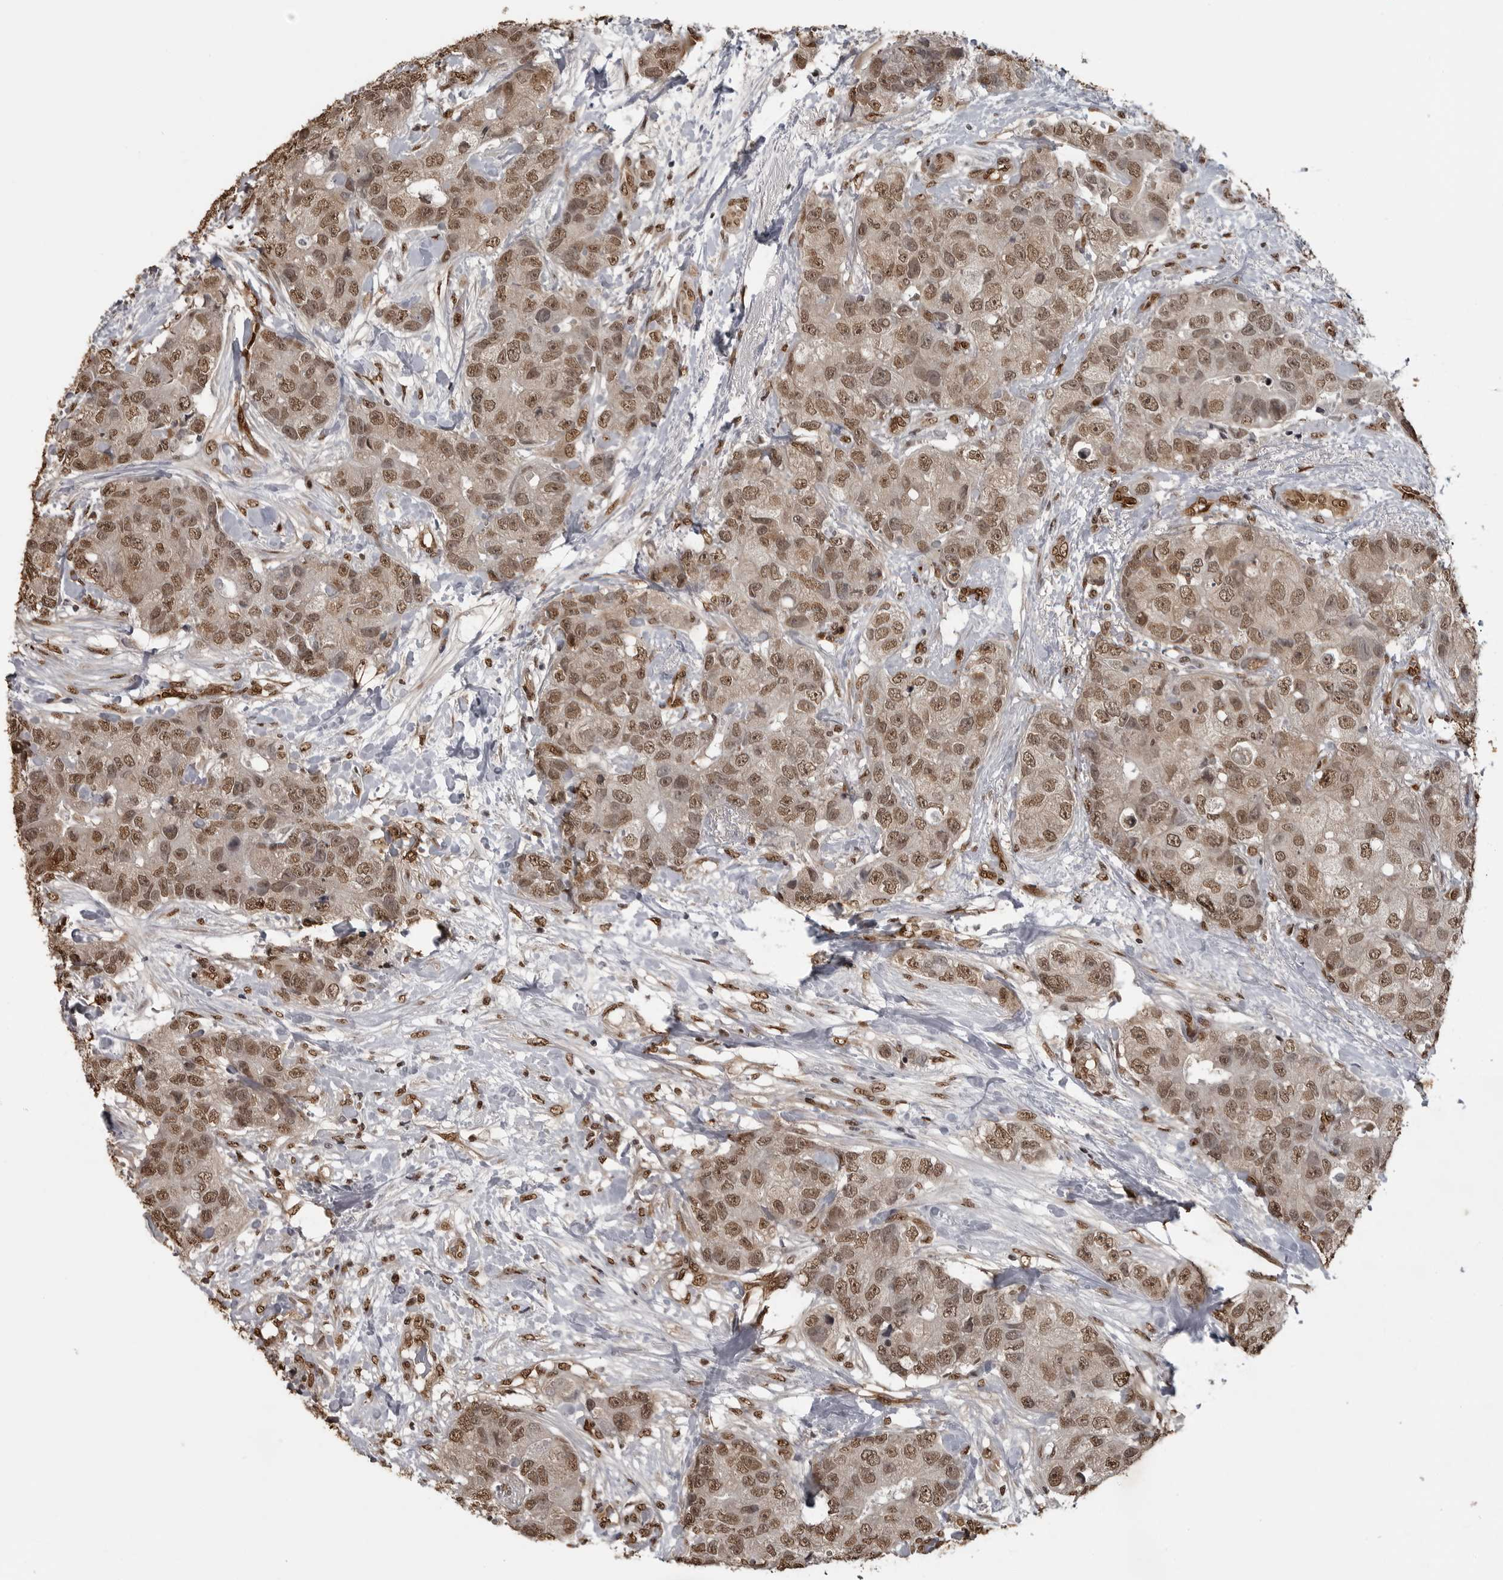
{"staining": {"intensity": "moderate", "quantity": ">75%", "location": "nuclear"}, "tissue": "breast cancer", "cell_type": "Tumor cells", "image_type": "cancer", "snomed": [{"axis": "morphology", "description": "Duct carcinoma"}, {"axis": "topography", "description": "Breast"}], "caption": "Immunohistochemical staining of infiltrating ductal carcinoma (breast) shows medium levels of moderate nuclear staining in approximately >75% of tumor cells.", "gene": "SMAD2", "patient": {"sex": "female", "age": 62}}